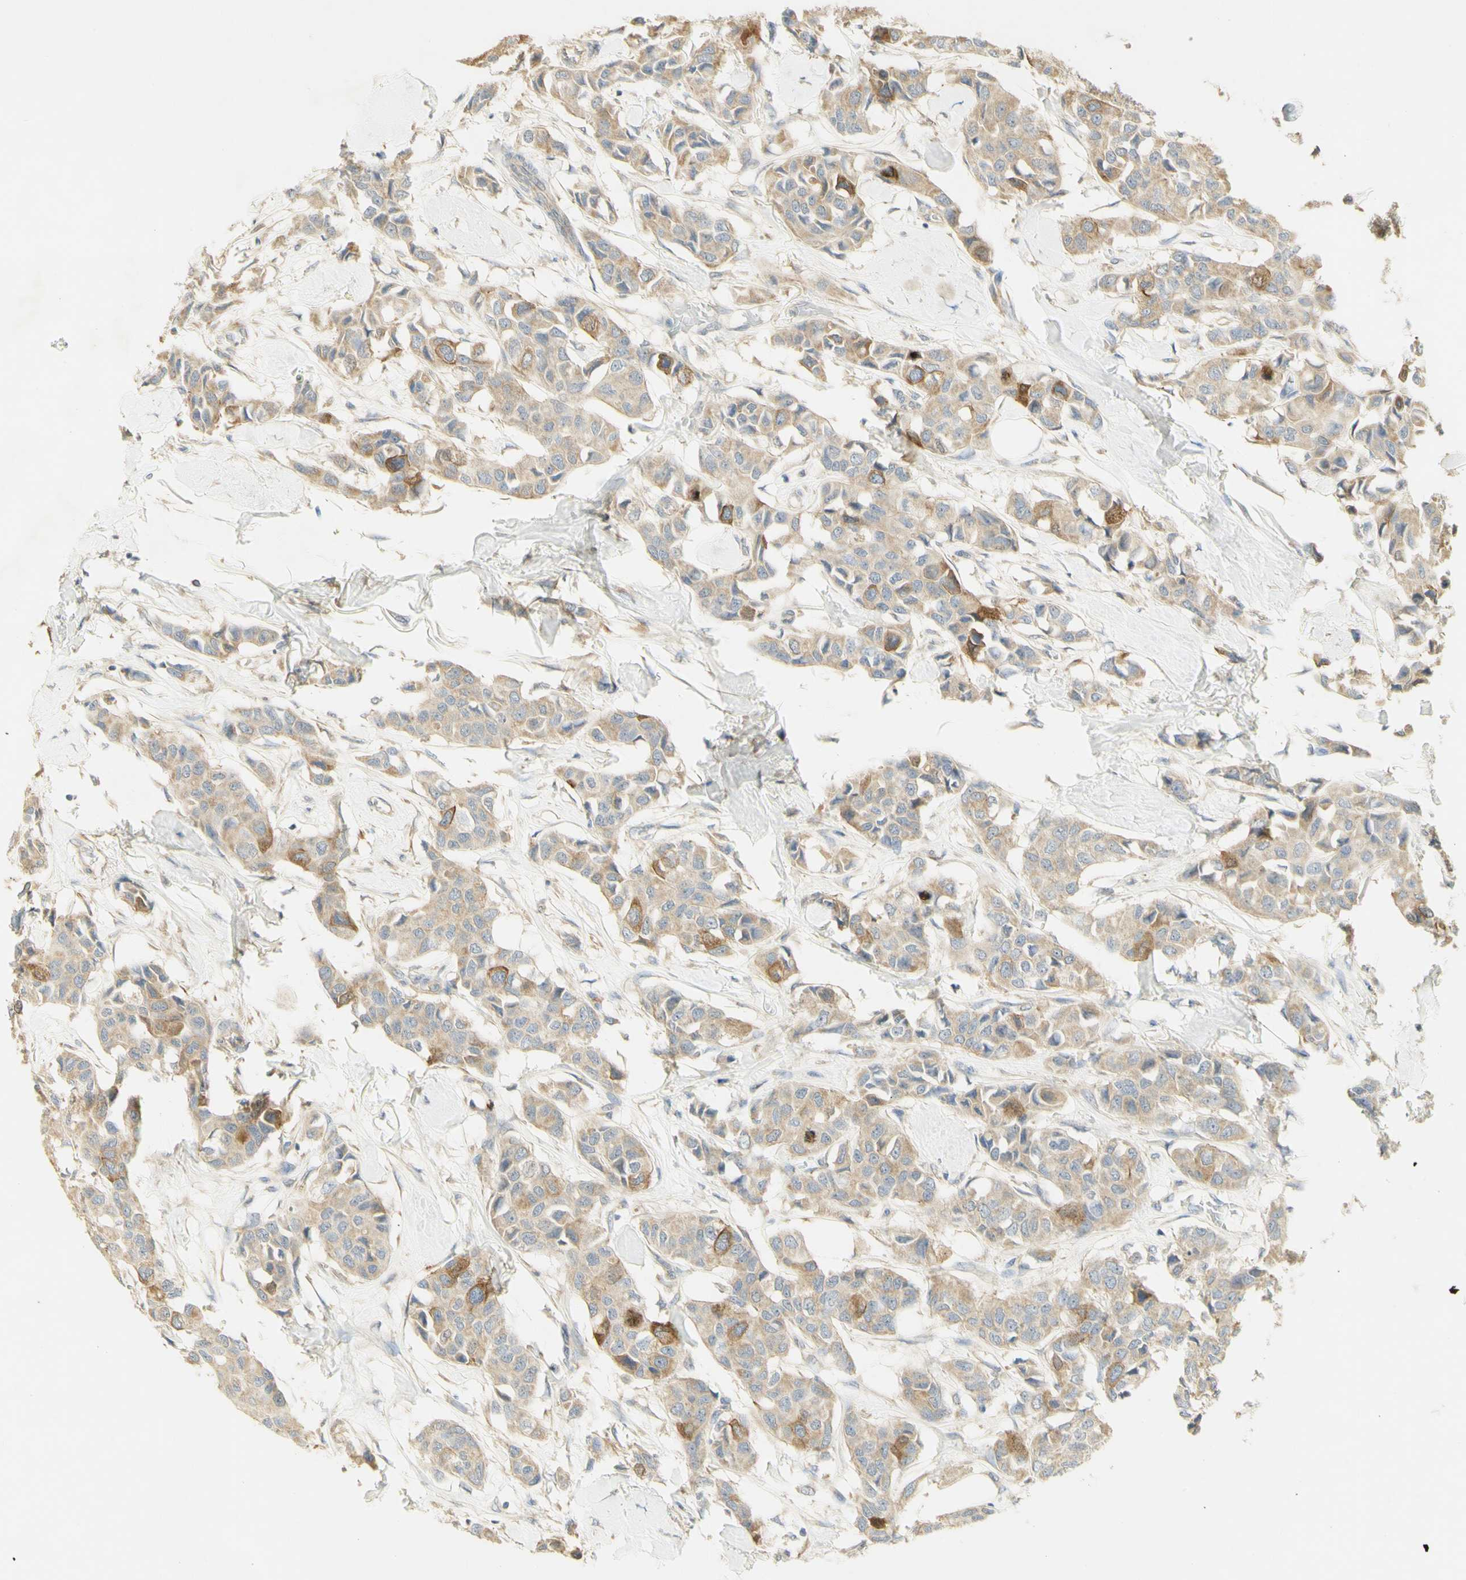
{"staining": {"intensity": "moderate", "quantity": ">75%", "location": "cytoplasmic/membranous"}, "tissue": "breast cancer", "cell_type": "Tumor cells", "image_type": "cancer", "snomed": [{"axis": "morphology", "description": "Duct carcinoma"}, {"axis": "topography", "description": "Breast"}], "caption": "Immunohistochemical staining of human breast invasive ductal carcinoma shows moderate cytoplasmic/membranous protein expression in about >75% of tumor cells.", "gene": "KIF11", "patient": {"sex": "female", "age": 80}}